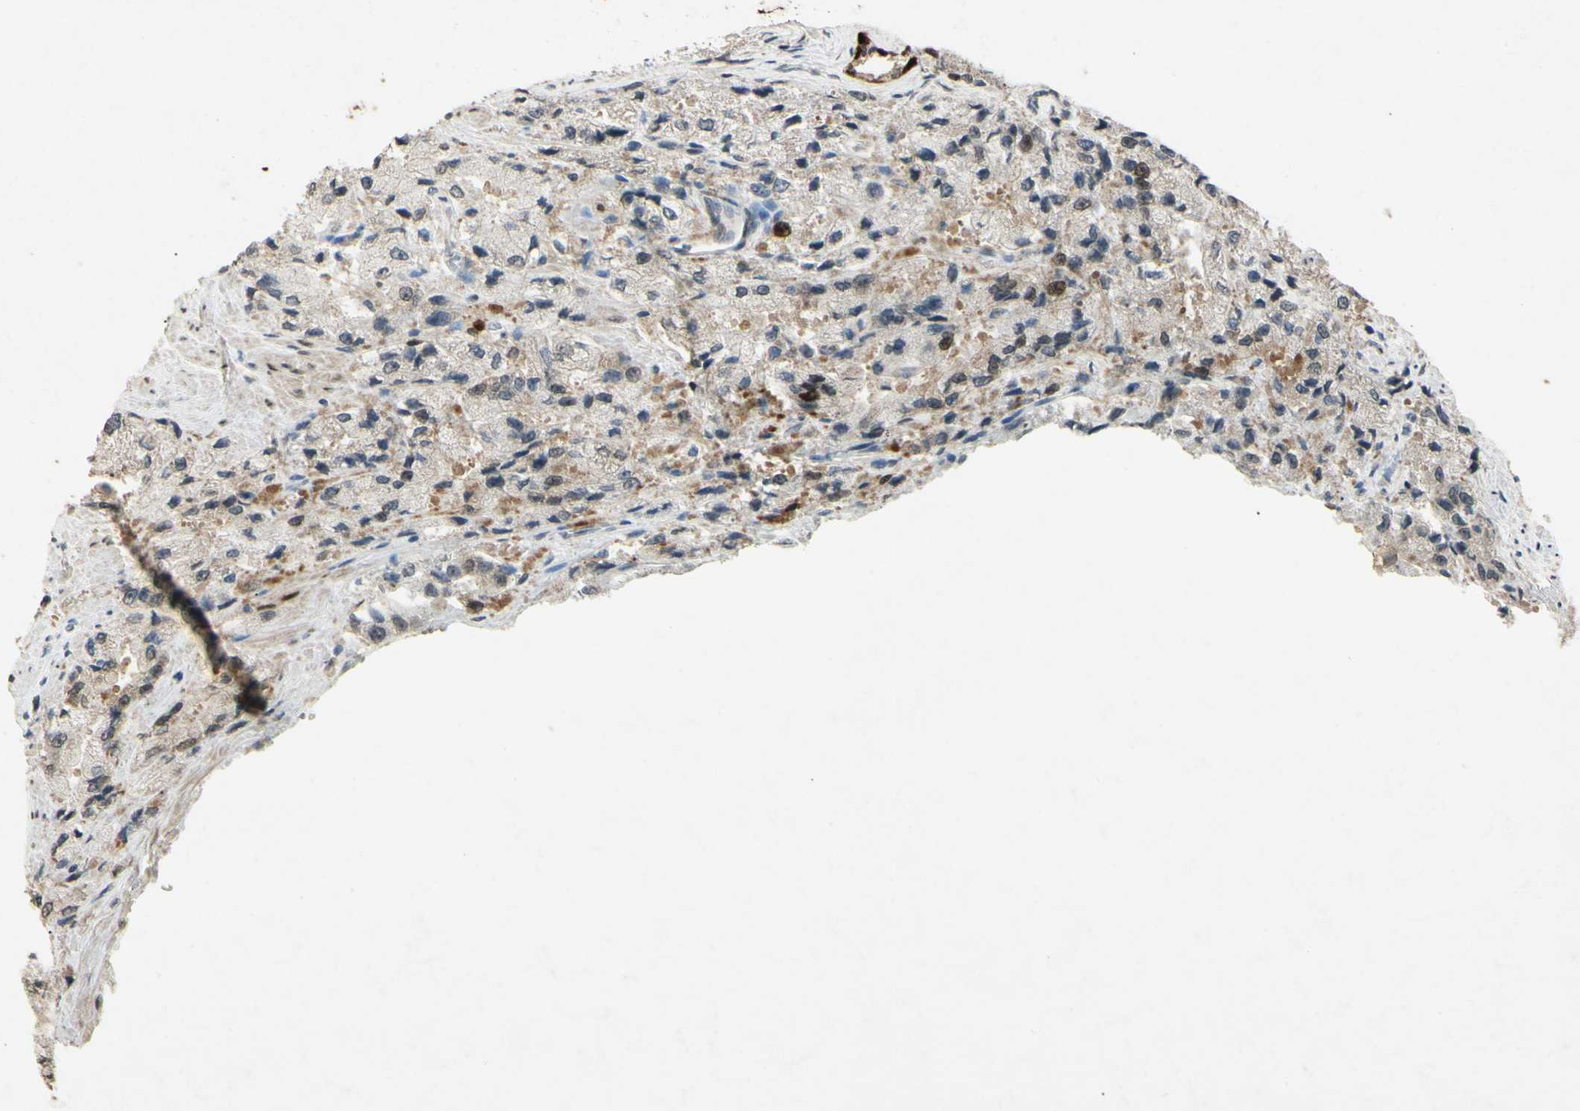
{"staining": {"intensity": "weak", "quantity": "25%-75%", "location": "cytoplasmic/membranous"}, "tissue": "prostate cancer", "cell_type": "Tumor cells", "image_type": "cancer", "snomed": [{"axis": "morphology", "description": "Adenocarcinoma, High grade"}, {"axis": "topography", "description": "Prostate"}], "caption": "A brown stain highlights weak cytoplasmic/membranous expression of a protein in human high-grade adenocarcinoma (prostate) tumor cells.", "gene": "HSPA1B", "patient": {"sex": "male", "age": 58}}